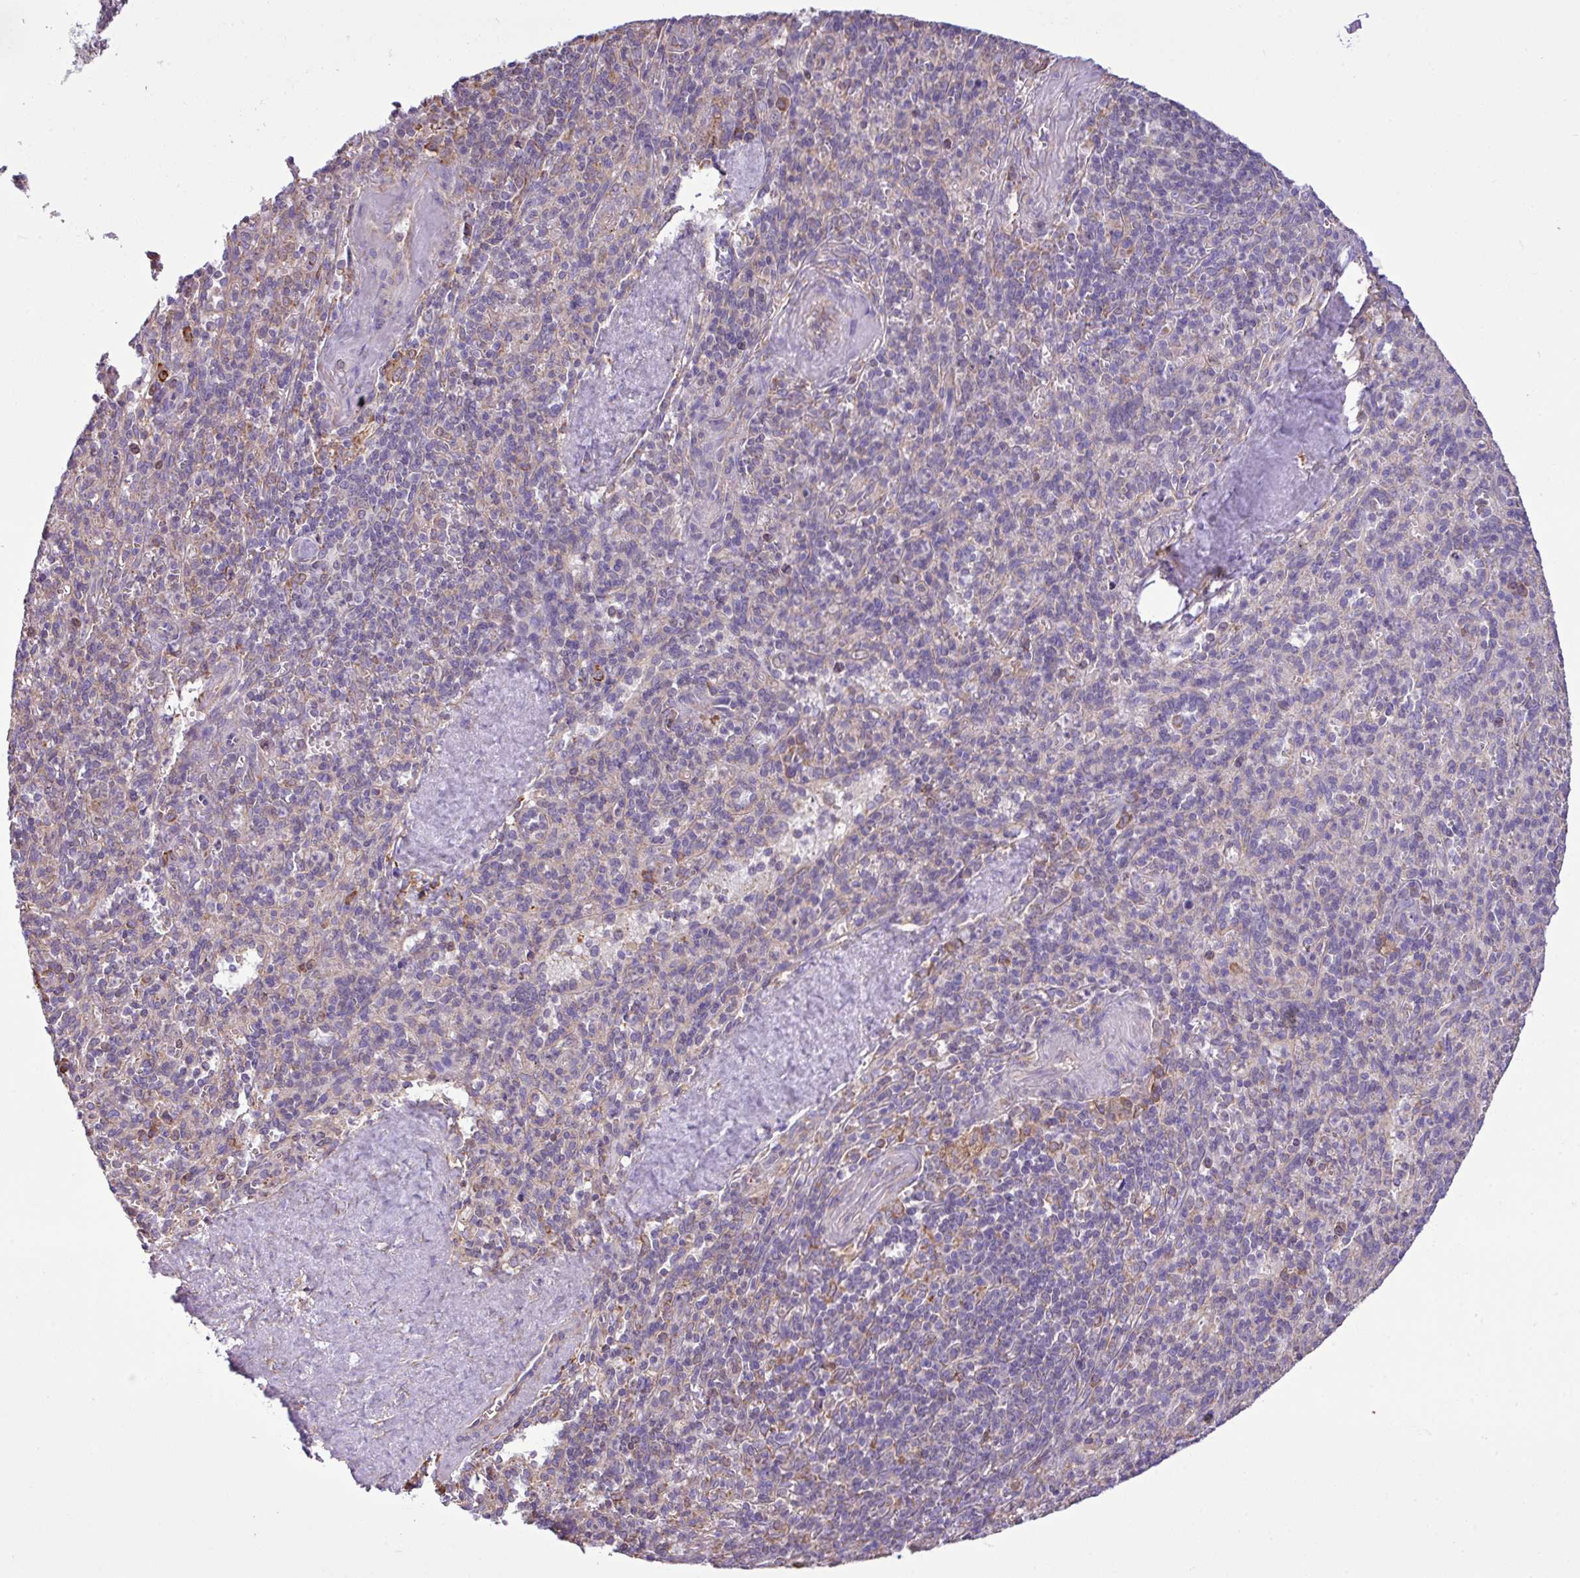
{"staining": {"intensity": "moderate", "quantity": "<25%", "location": "cytoplasmic/membranous"}, "tissue": "spleen", "cell_type": "Cells in red pulp", "image_type": "normal", "snomed": [{"axis": "morphology", "description": "Normal tissue, NOS"}, {"axis": "topography", "description": "Spleen"}], "caption": "Moderate cytoplasmic/membranous staining for a protein is identified in approximately <25% of cells in red pulp of normal spleen using IHC.", "gene": "ZSCAN5A", "patient": {"sex": "female", "age": 70}}